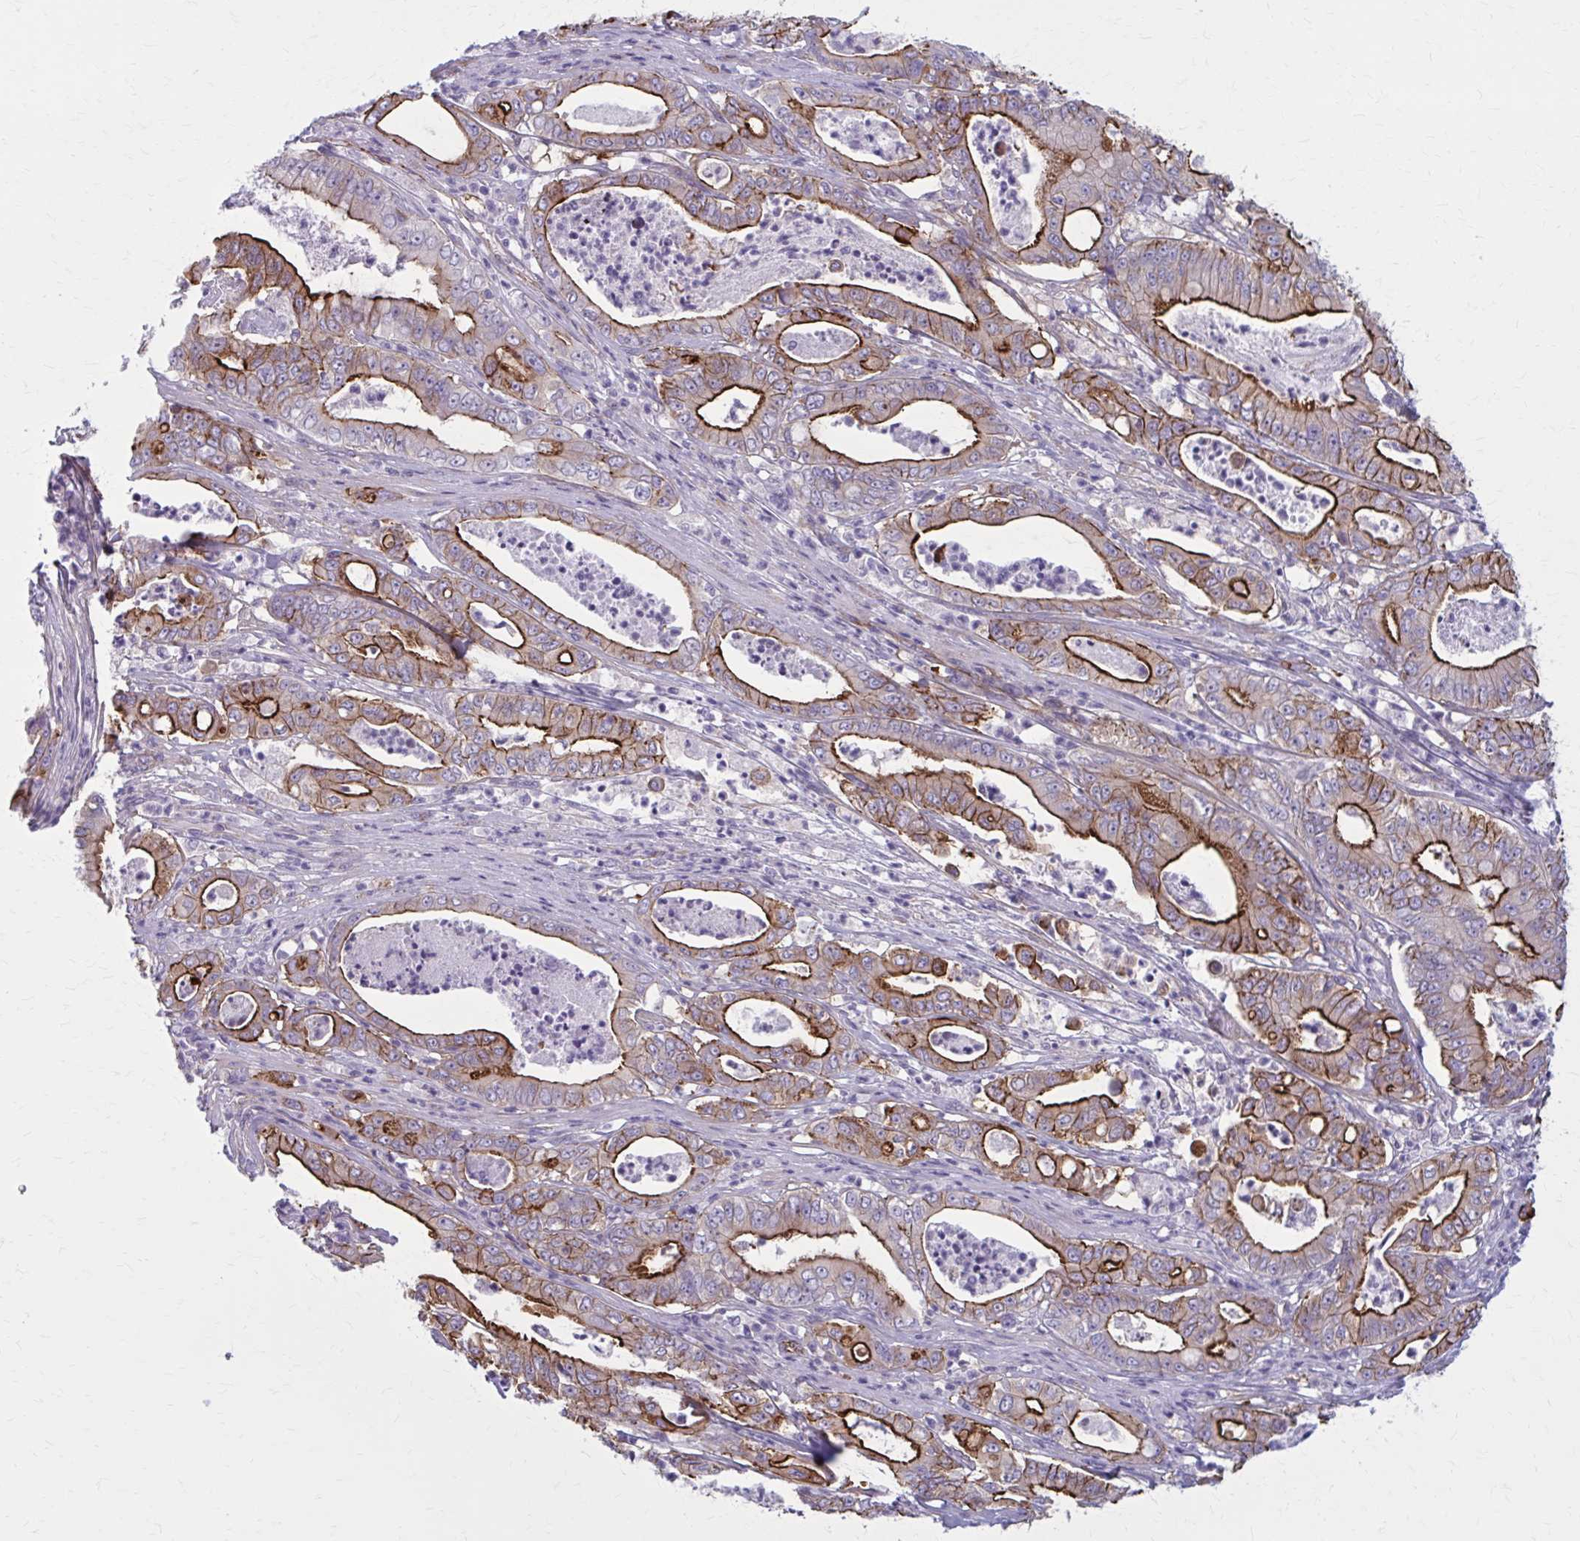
{"staining": {"intensity": "strong", "quantity": "25%-75%", "location": "cytoplasmic/membranous"}, "tissue": "pancreatic cancer", "cell_type": "Tumor cells", "image_type": "cancer", "snomed": [{"axis": "morphology", "description": "Adenocarcinoma, NOS"}, {"axis": "topography", "description": "Pancreas"}], "caption": "Protein analysis of pancreatic cancer tissue displays strong cytoplasmic/membranous positivity in about 25%-75% of tumor cells. (Brightfield microscopy of DAB IHC at high magnification).", "gene": "ZDHHC7", "patient": {"sex": "male", "age": 71}}